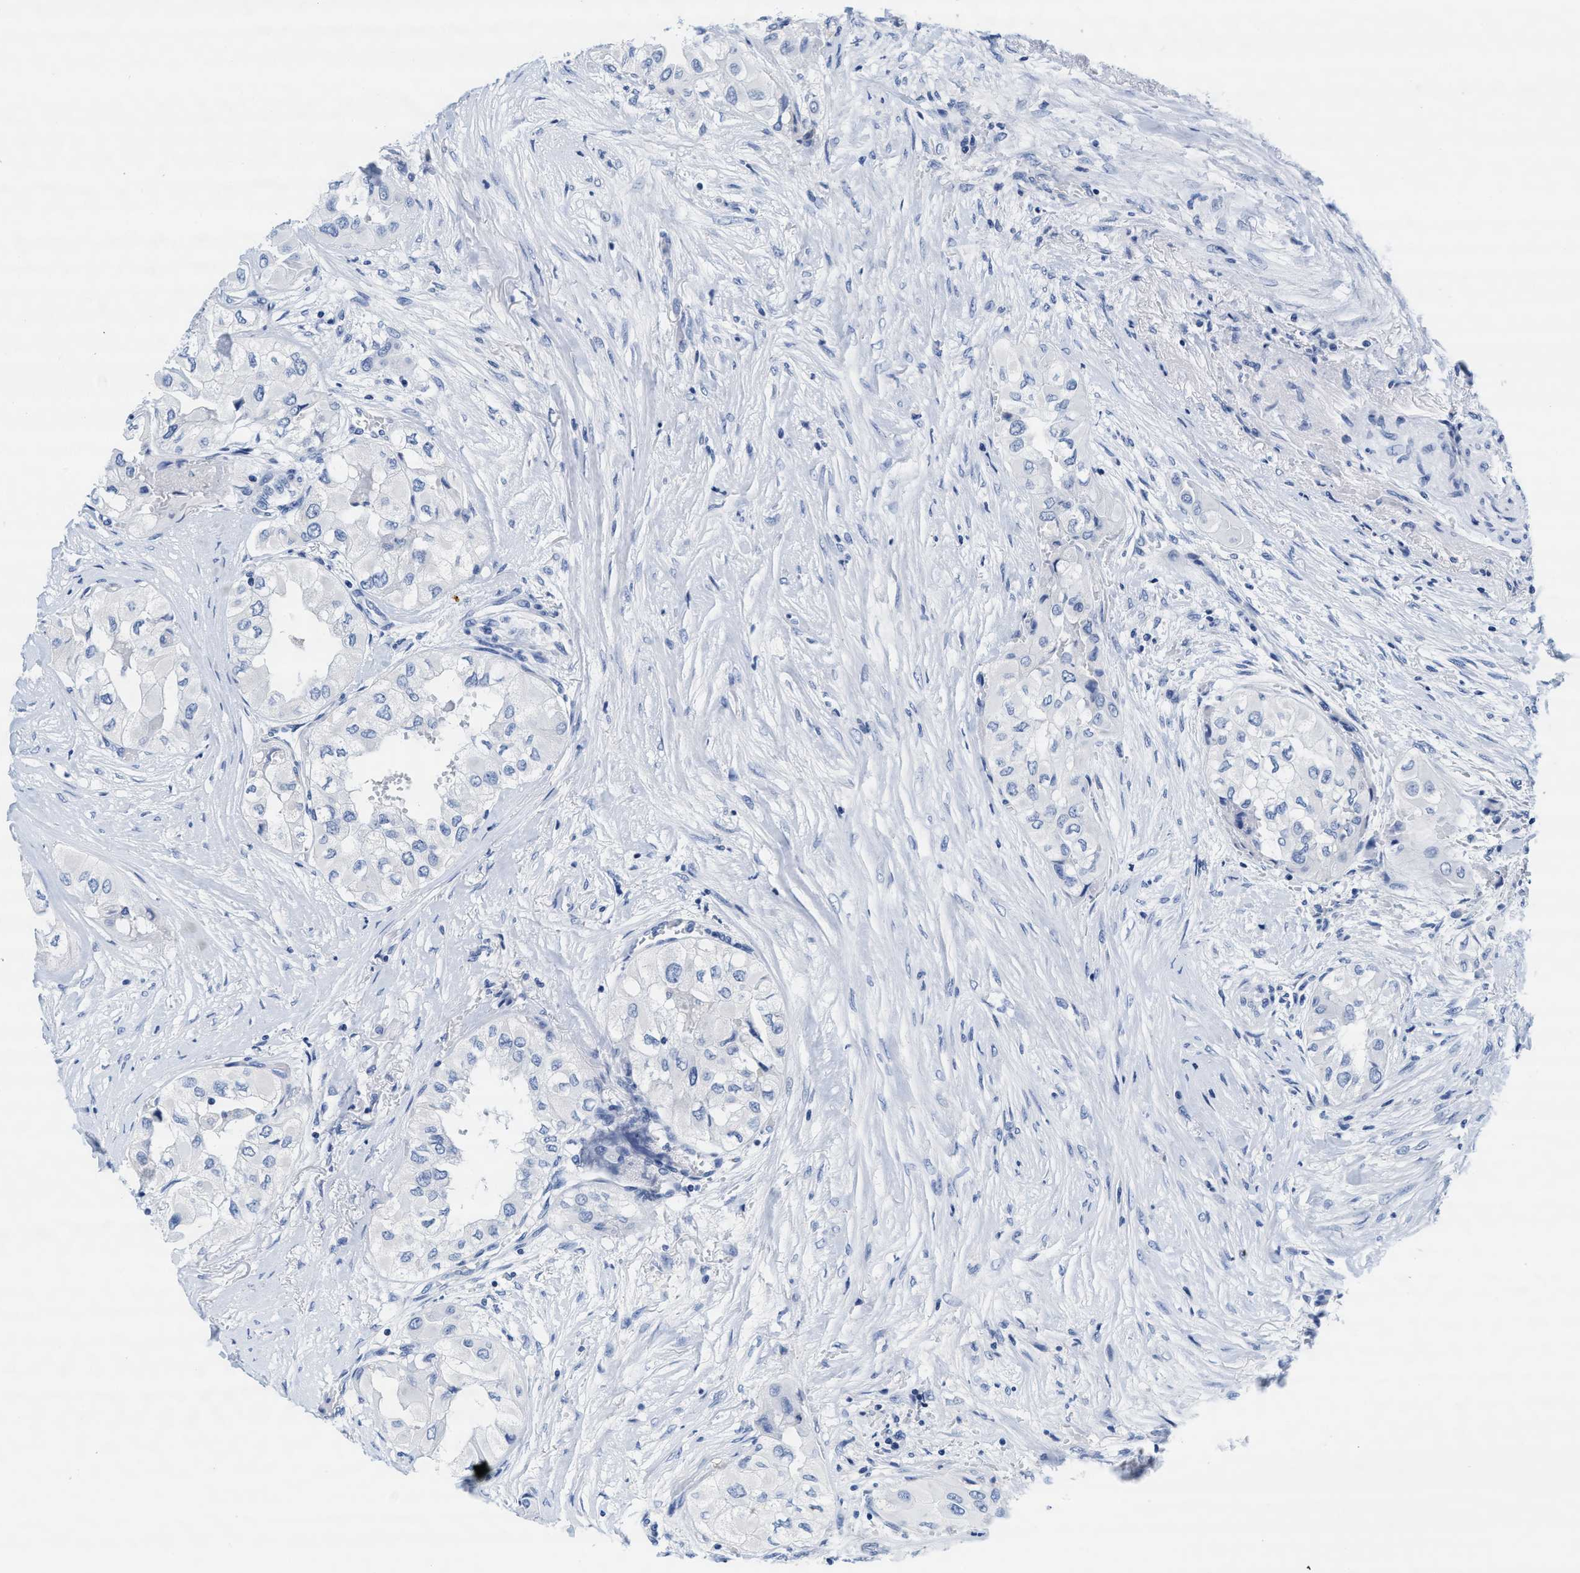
{"staining": {"intensity": "negative", "quantity": "none", "location": "none"}, "tissue": "thyroid cancer", "cell_type": "Tumor cells", "image_type": "cancer", "snomed": [{"axis": "morphology", "description": "Papillary adenocarcinoma, NOS"}, {"axis": "topography", "description": "Thyroid gland"}], "caption": "Papillary adenocarcinoma (thyroid) stained for a protein using immunohistochemistry exhibits no expression tumor cells.", "gene": "TTC3", "patient": {"sex": "female", "age": 59}}